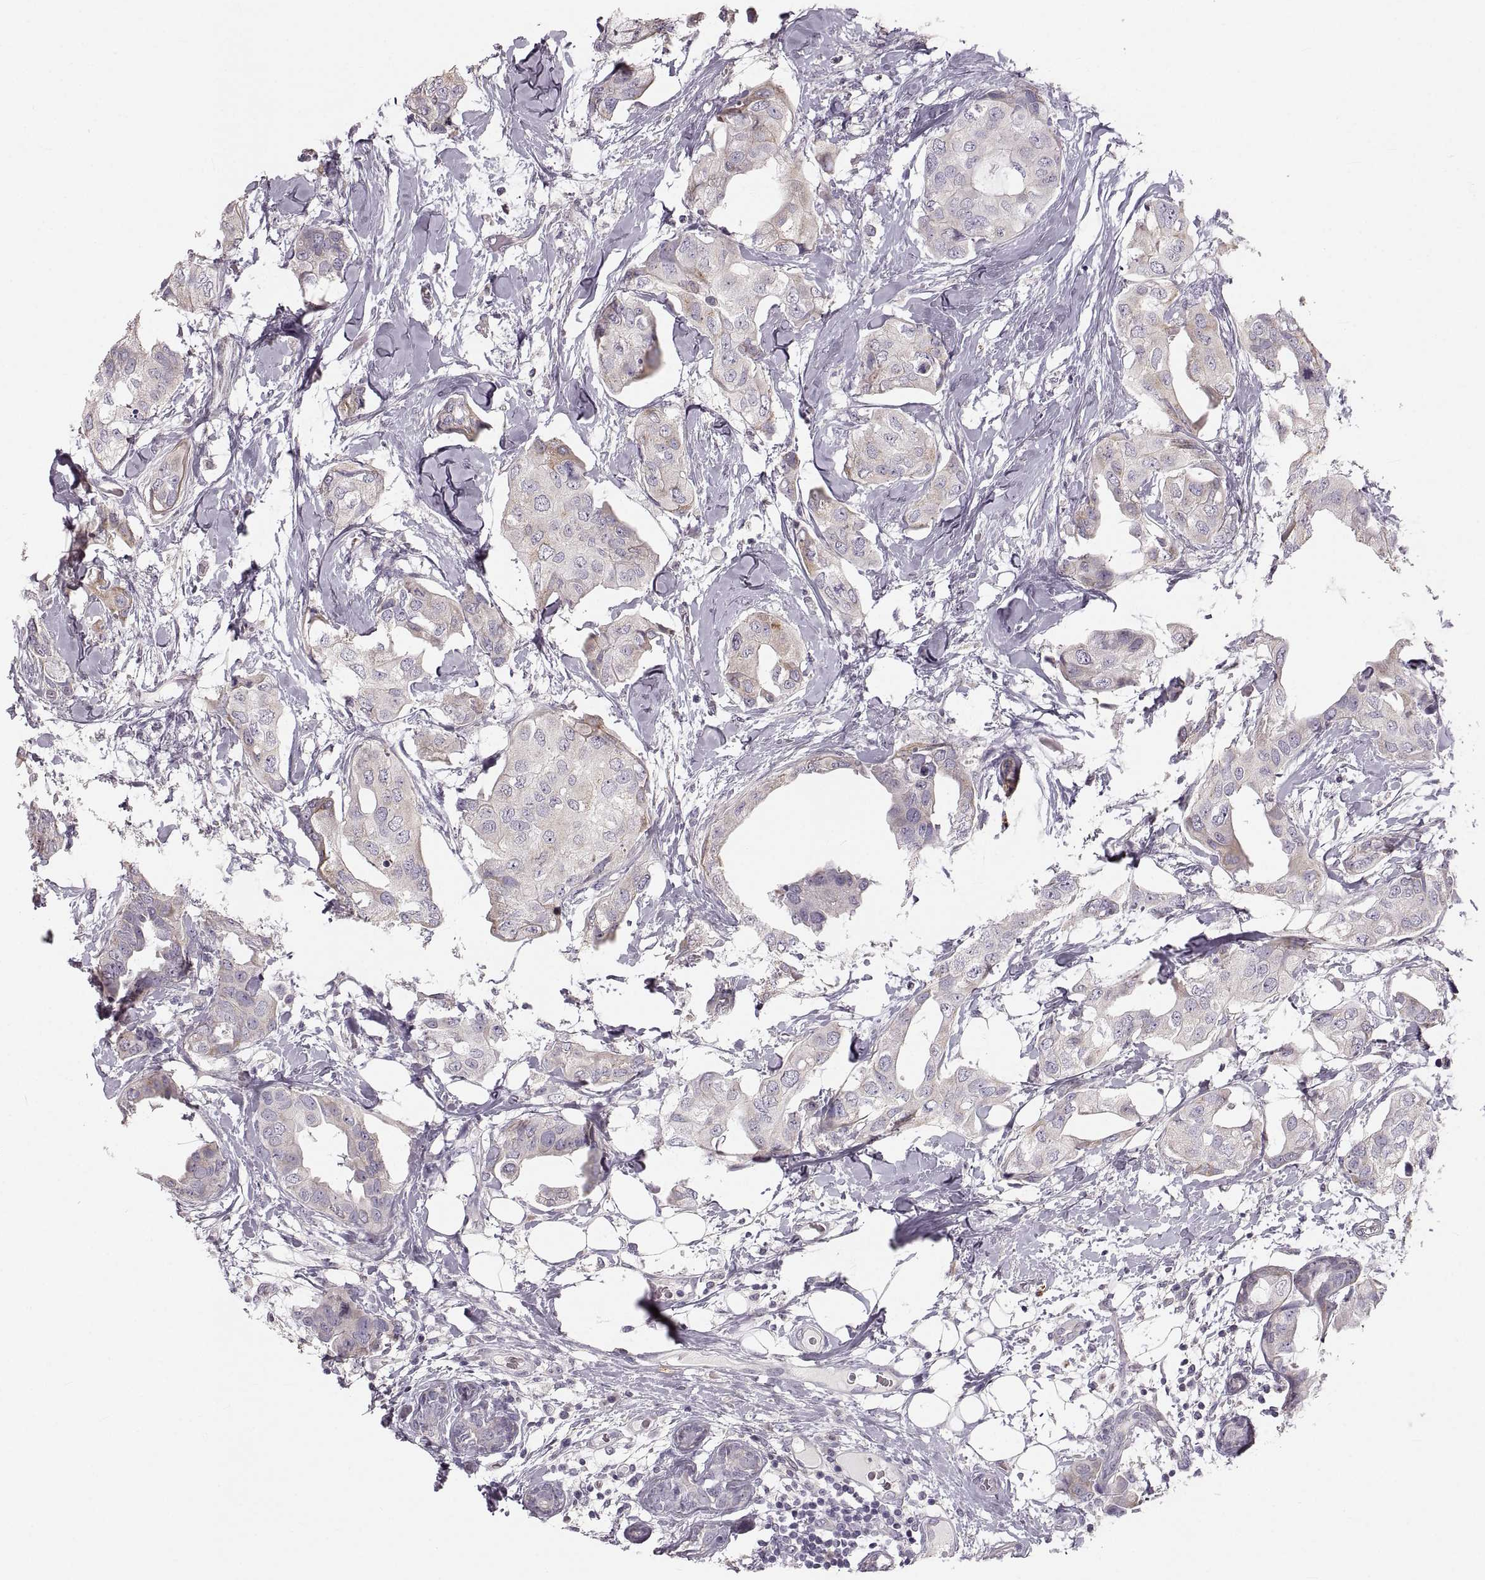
{"staining": {"intensity": "weak", "quantity": "<25%", "location": "cytoplasmic/membranous"}, "tissue": "breast cancer", "cell_type": "Tumor cells", "image_type": "cancer", "snomed": [{"axis": "morphology", "description": "Normal tissue, NOS"}, {"axis": "morphology", "description": "Duct carcinoma"}, {"axis": "topography", "description": "Breast"}], "caption": "The histopathology image reveals no staining of tumor cells in breast intraductal carcinoma.", "gene": "RUNDC3A", "patient": {"sex": "female", "age": 40}}